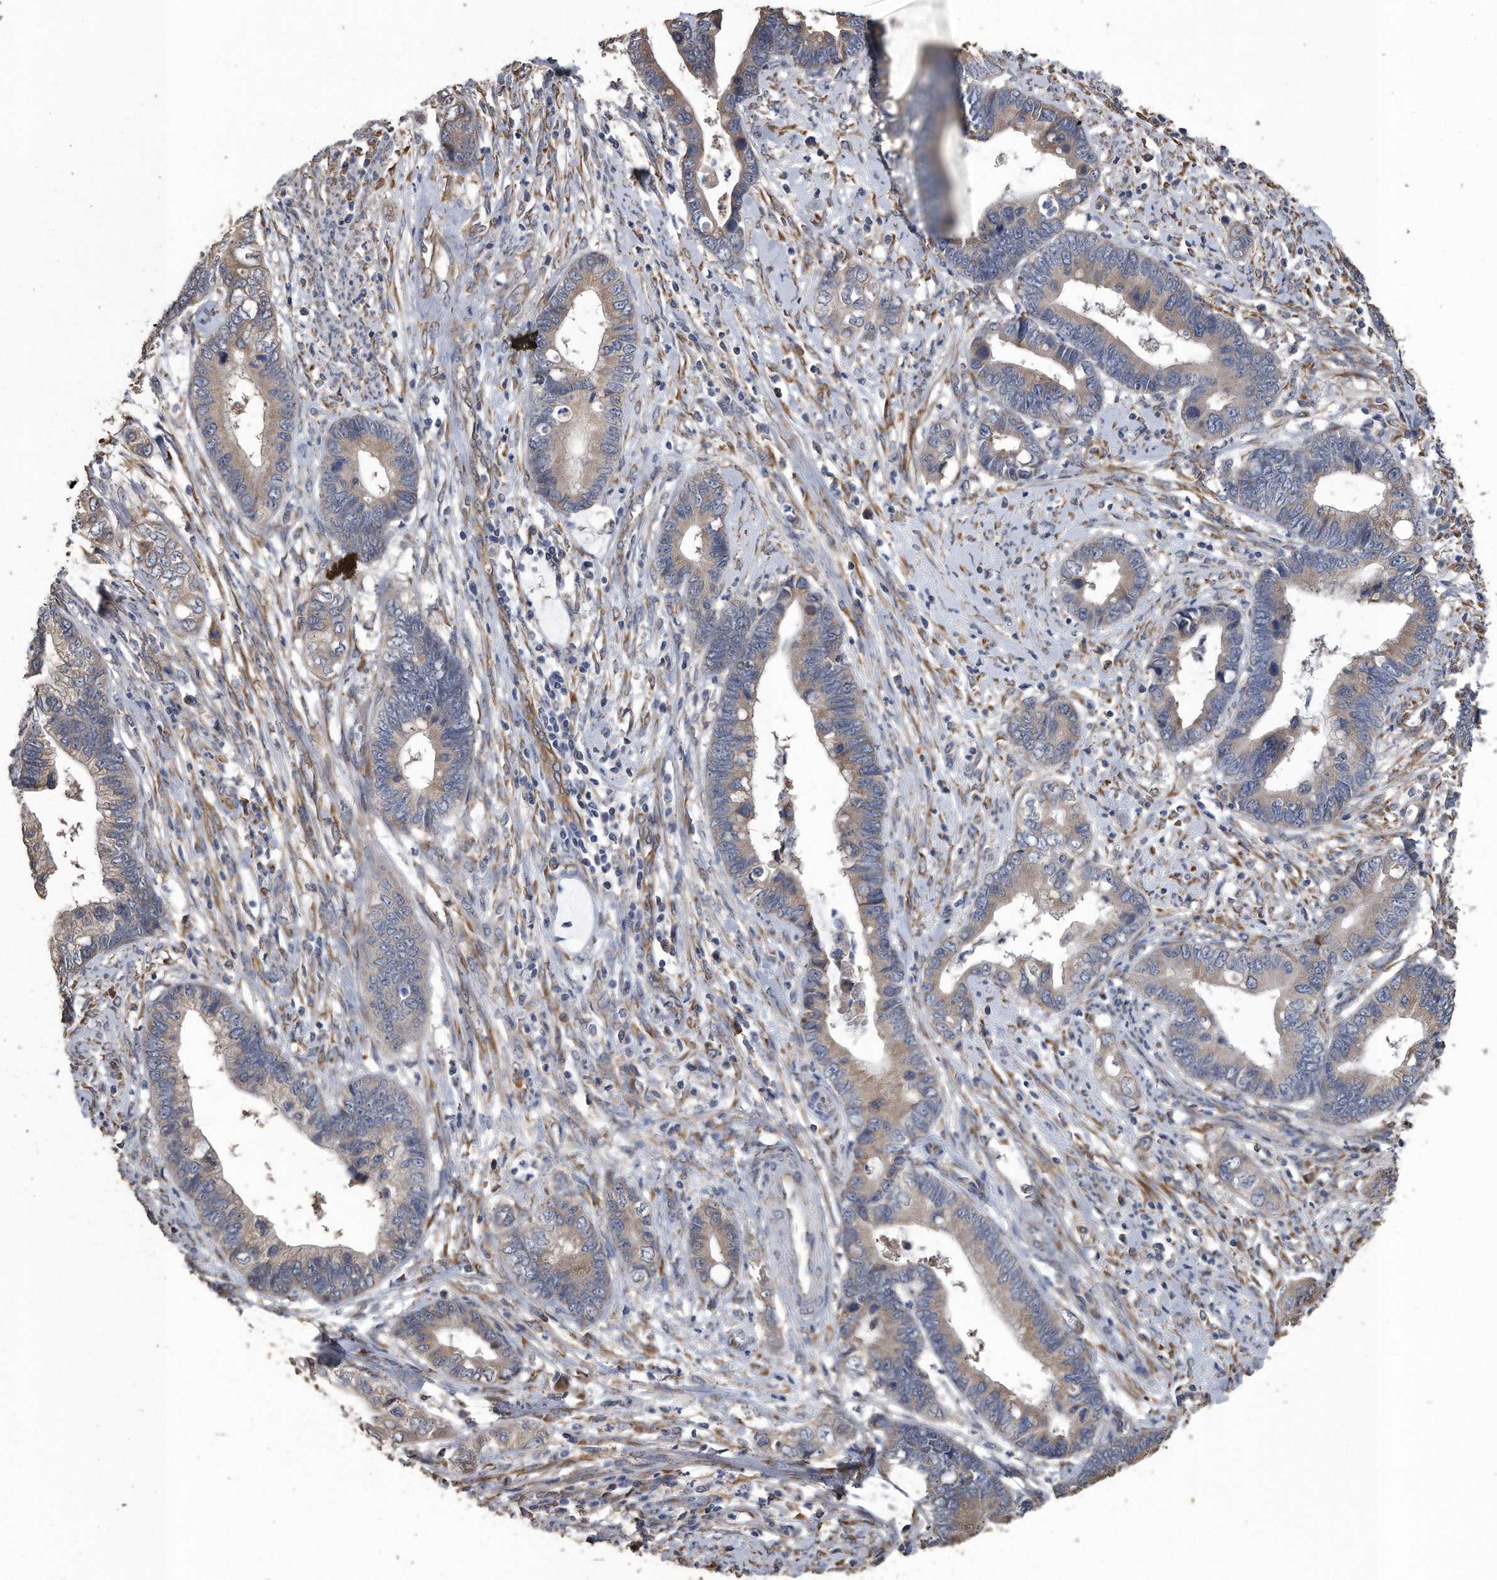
{"staining": {"intensity": "weak", "quantity": "25%-75%", "location": "cytoplasmic/membranous"}, "tissue": "cervical cancer", "cell_type": "Tumor cells", "image_type": "cancer", "snomed": [{"axis": "morphology", "description": "Adenocarcinoma, NOS"}, {"axis": "topography", "description": "Cervix"}], "caption": "A brown stain shows weak cytoplasmic/membranous expression of a protein in cervical cancer tumor cells. Immunohistochemistry (ihc) stains the protein of interest in brown and the nuclei are stained blue.", "gene": "PCLO", "patient": {"sex": "female", "age": 44}}